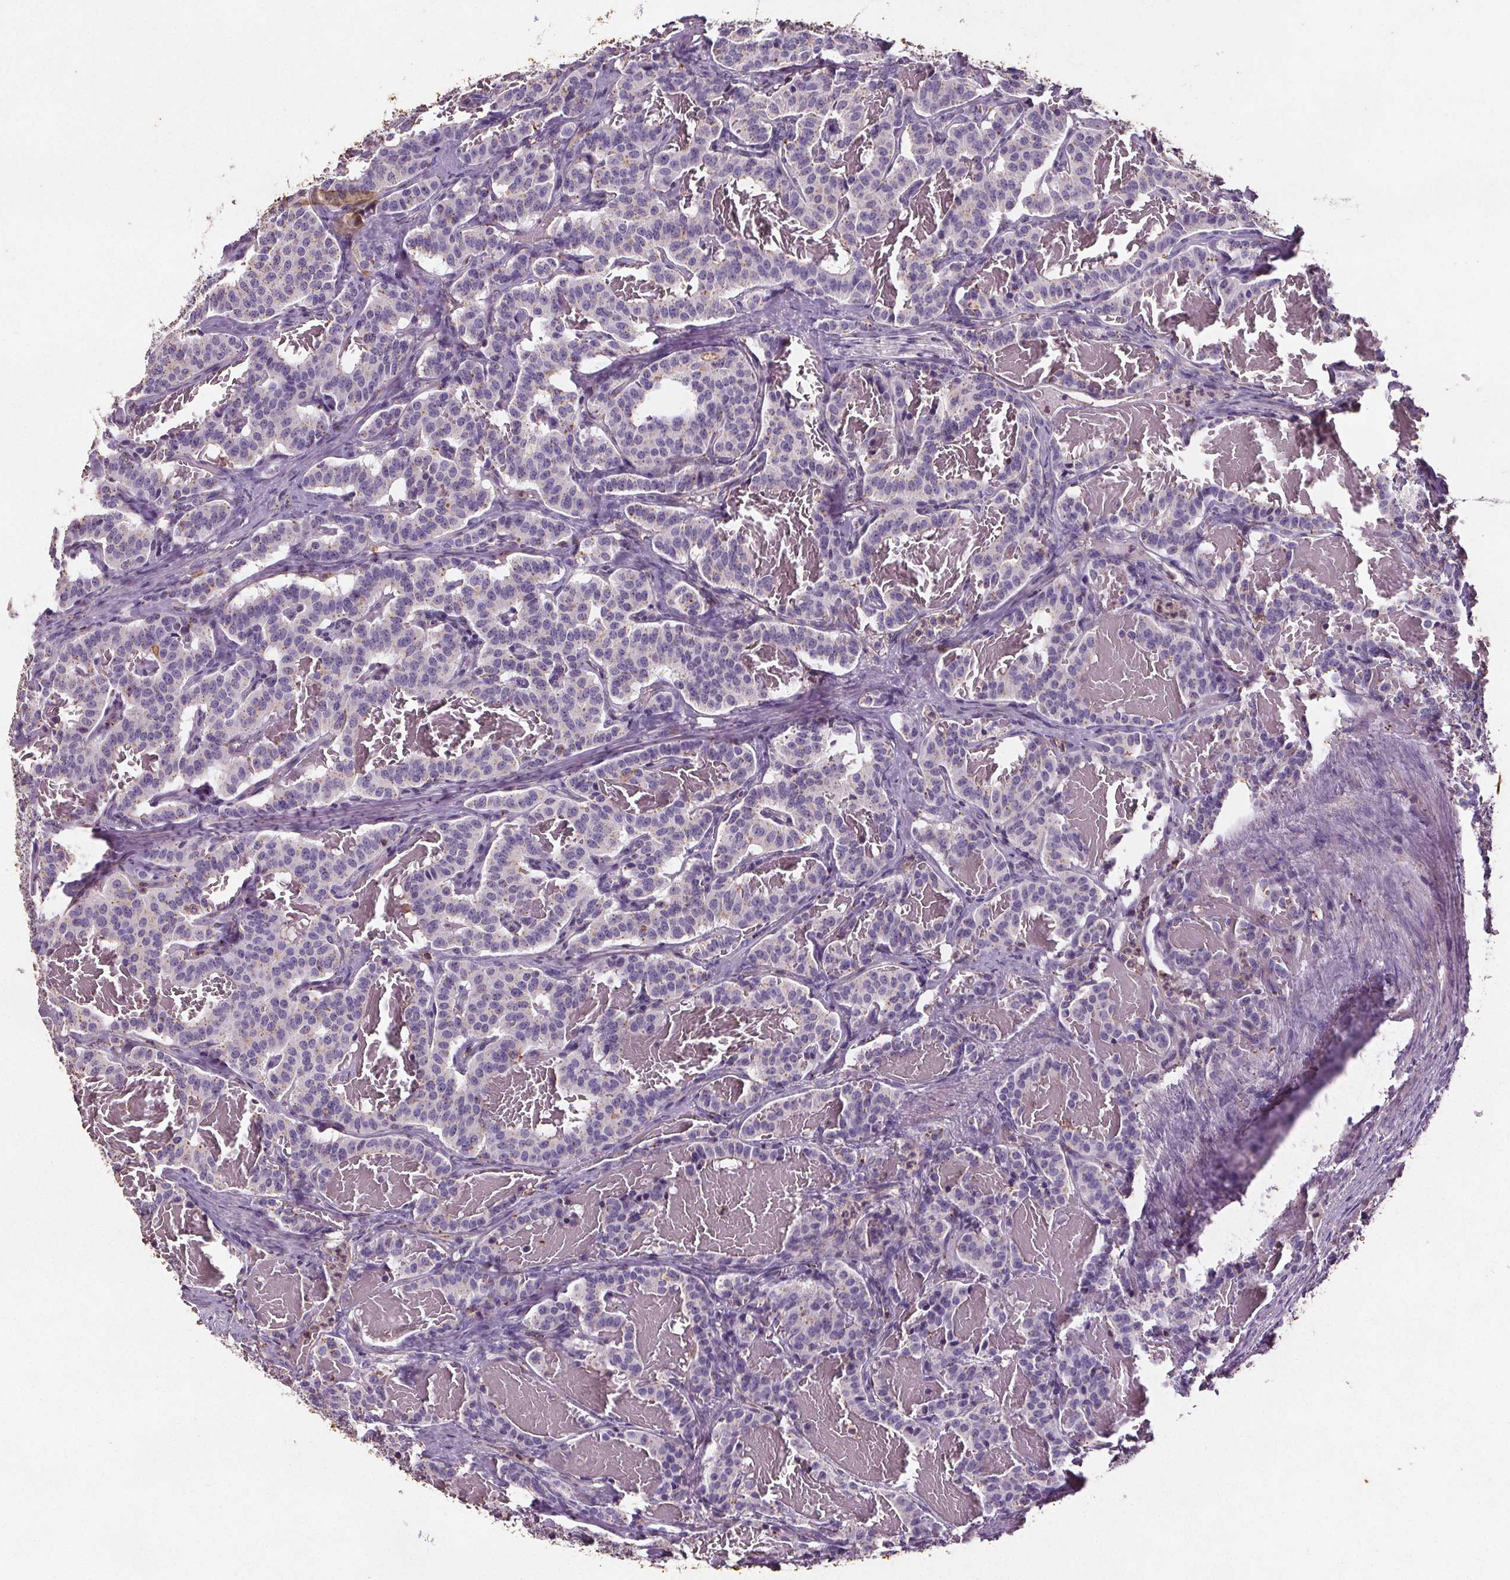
{"staining": {"intensity": "negative", "quantity": "none", "location": "none"}, "tissue": "carcinoid", "cell_type": "Tumor cells", "image_type": "cancer", "snomed": [{"axis": "morphology", "description": "Carcinoid, malignant, NOS"}, {"axis": "topography", "description": "Lung"}], "caption": "An image of human carcinoid (malignant) is negative for staining in tumor cells.", "gene": "C19orf84", "patient": {"sex": "female", "age": 46}}